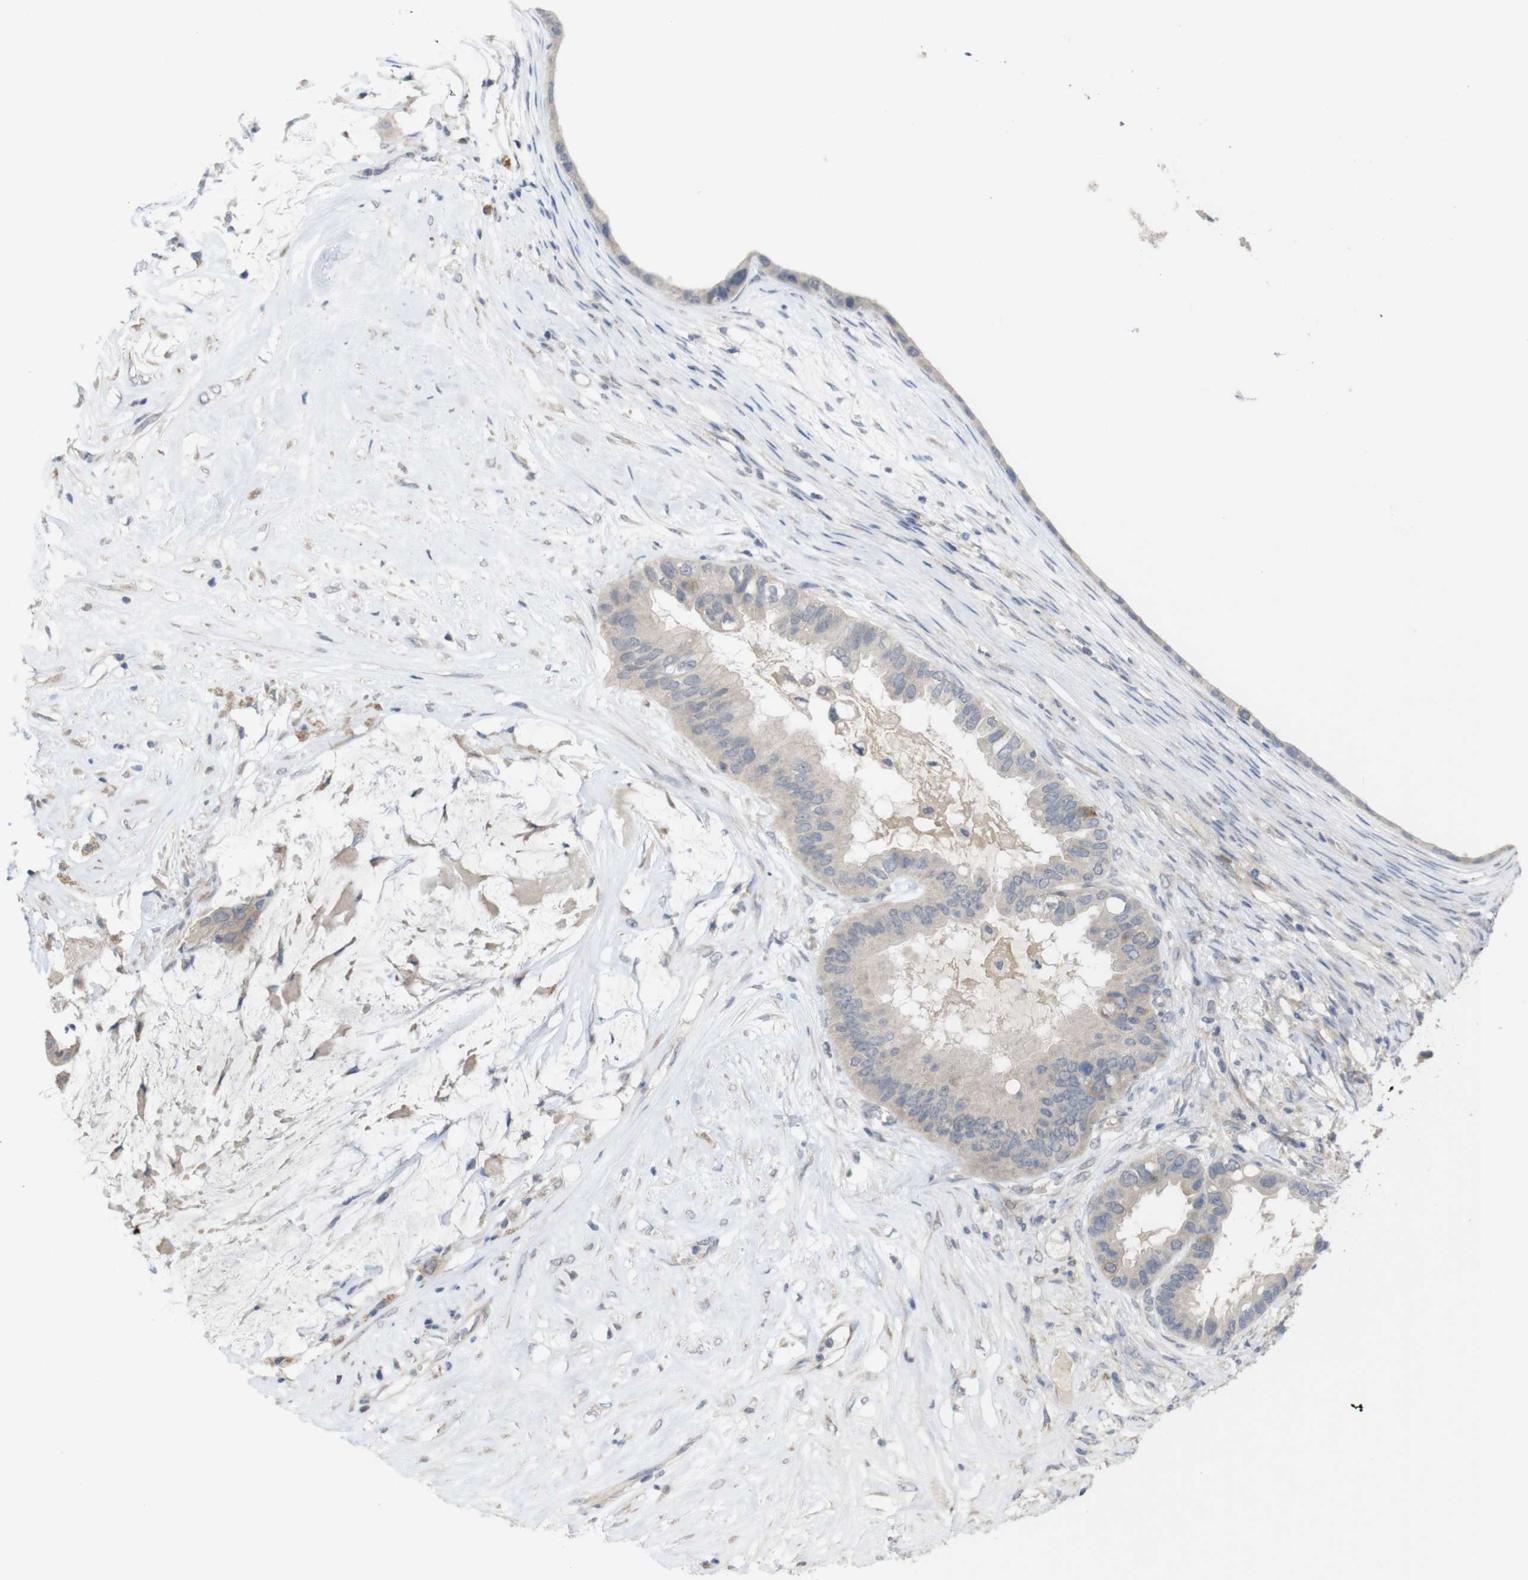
{"staining": {"intensity": "weak", "quantity": "<25%", "location": "cytoplasmic/membranous"}, "tissue": "ovarian cancer", "cell_type": "Tumor cells", "image_type": "cancer", "snomed": [{"axis": "morphology", "description": "Cystadenocarcinoma, mucinous, NOS"}, {"axis": "topography", "description": "Ovary"}], "caption": "A high-resolution histopathology image shows IHC staining of ovarian cancer, which reveals no significant positivity in tumor cells.", "gene": "BCAR3", "patient": {"sex": "female", "age": 80}}